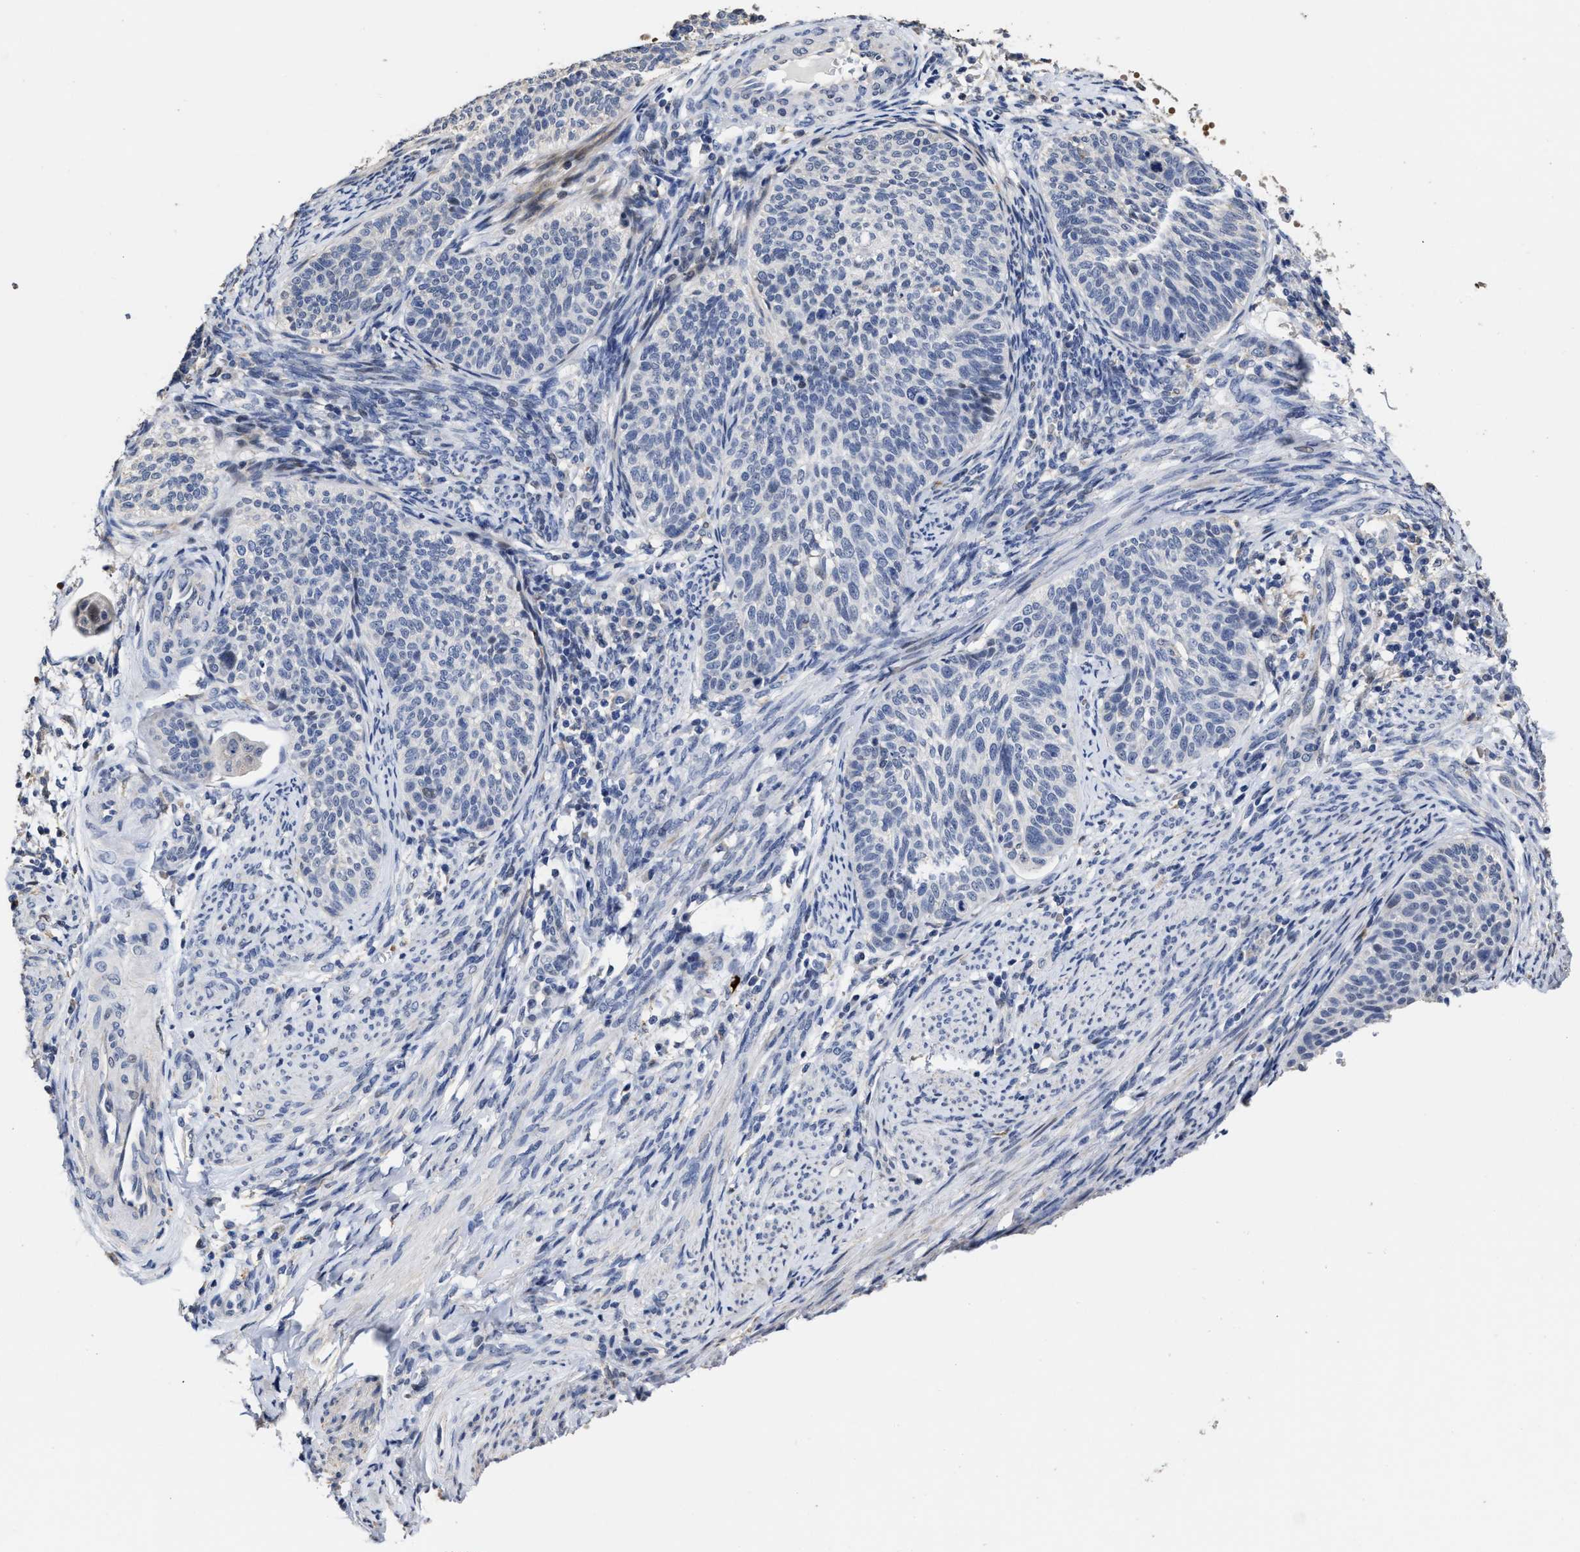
{"staining": {"intensity": "negative", "quantity": "none", "location": "none"}, "tissue": "cervical cancer", "cell_type": "Tumor cells", "image_type": "cancer", "snomed": [{"axis": "morphology", "description": "Squamous cell carcinoma, NOS"}, {"axis": "topography", "description": "Cervix"}], "caption": "This is a image of immunohistochemistry staining of cervical cancer (squamous cell carcinoma), which shows no expression in tumor cells.", "gene": "ZFAT", "patient": {"sex": "female", "age": 70}}